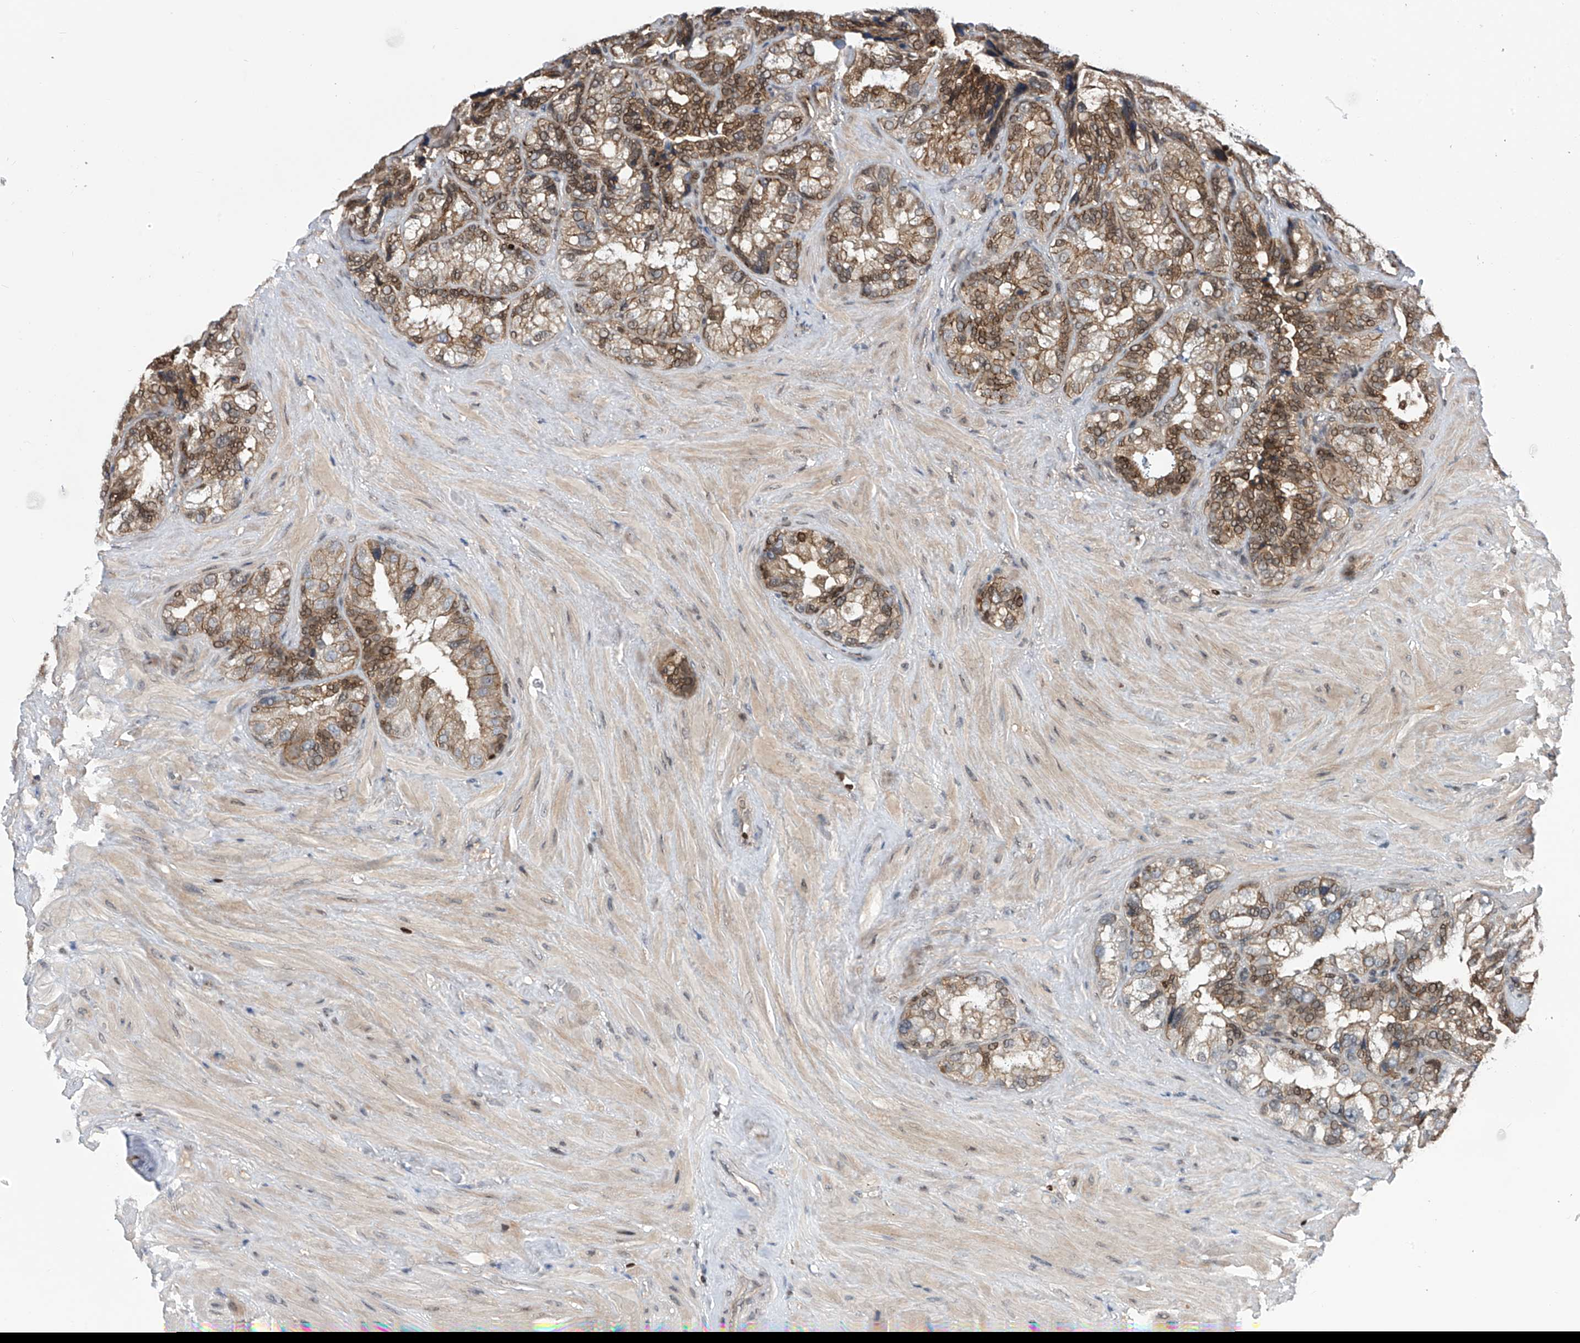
{"staining": {"intensity": "moderate", "quantity": "25%-75%", "location": "cytoplasmic/membranous"}, "tissue": "seminal vesicle", "cell_type": "Glandular cells", "image_type": "normal", "snomed": [{"axis": "morphology", "description": "Normal tissue, NOS"}, {"axis": "topography", "description": "Prostate"}, {"axis": "topography", "description": "Seminal veicle"}], "caption": "This micrograph shows IHC staining of unremarkable human seminal vesicle, with medium moderate cytoplasmic/membranous expression in about 25%-75% of glandular cells.", "gene": "DNAJC9", "patient": {"sex": "male", "age": 68}}